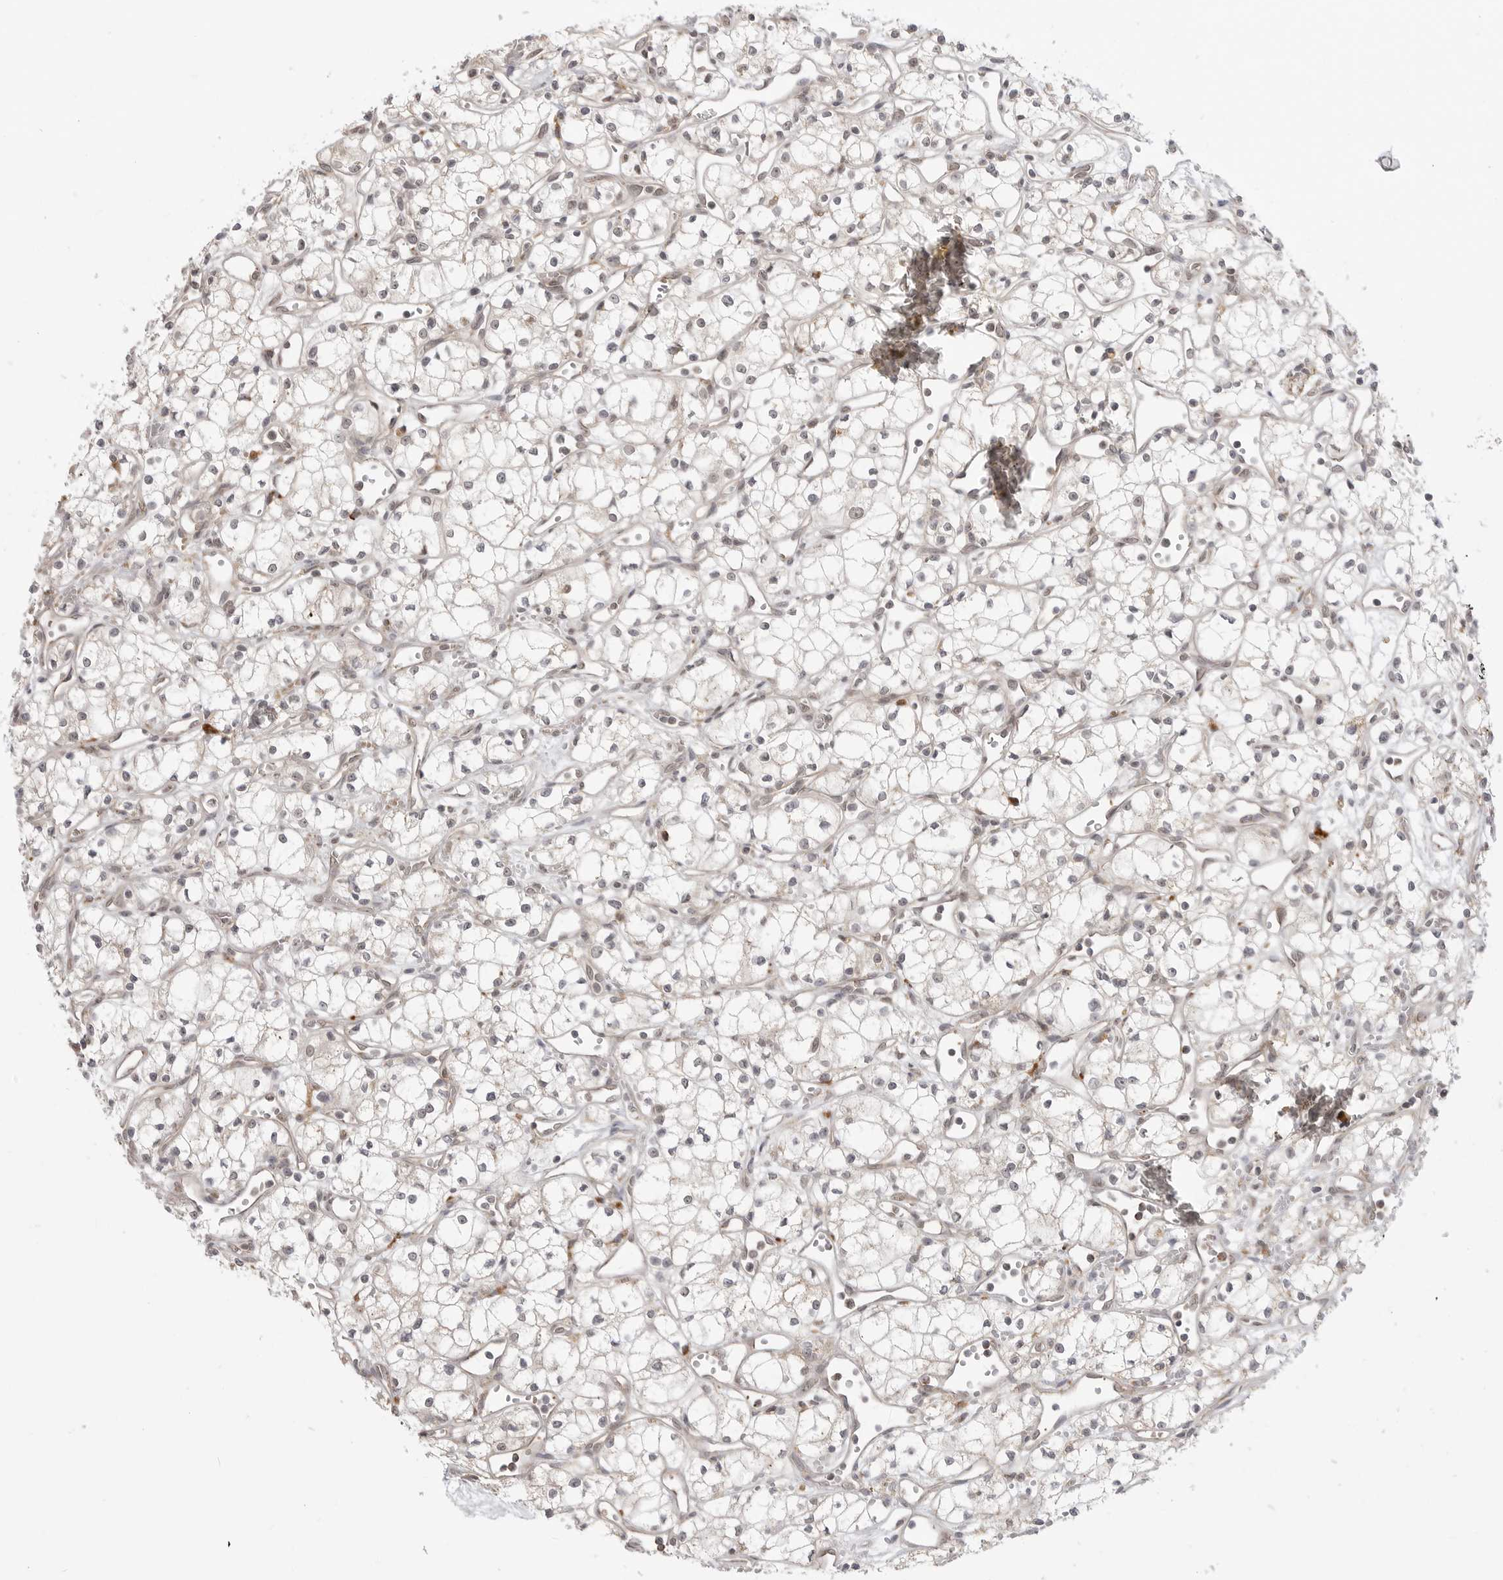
{"staining": {"intensity": "negative", "quantity": "none", "location": "none"}, "tissue": "renal cancer", "cell_type": "Tumor cells", "image_type": "cancer", "snomed": [{"axis": "morphology", "description": "Adenocarcinoma, NOS"}, {"axis": "topography", "description": "Kidney"}], "caption": "The micrograph demonstrates no significant expression in tumor cells of renal adenocarcinoma.", "gene": "KALRN", "patient": {"sex": "male", "age": 59}}